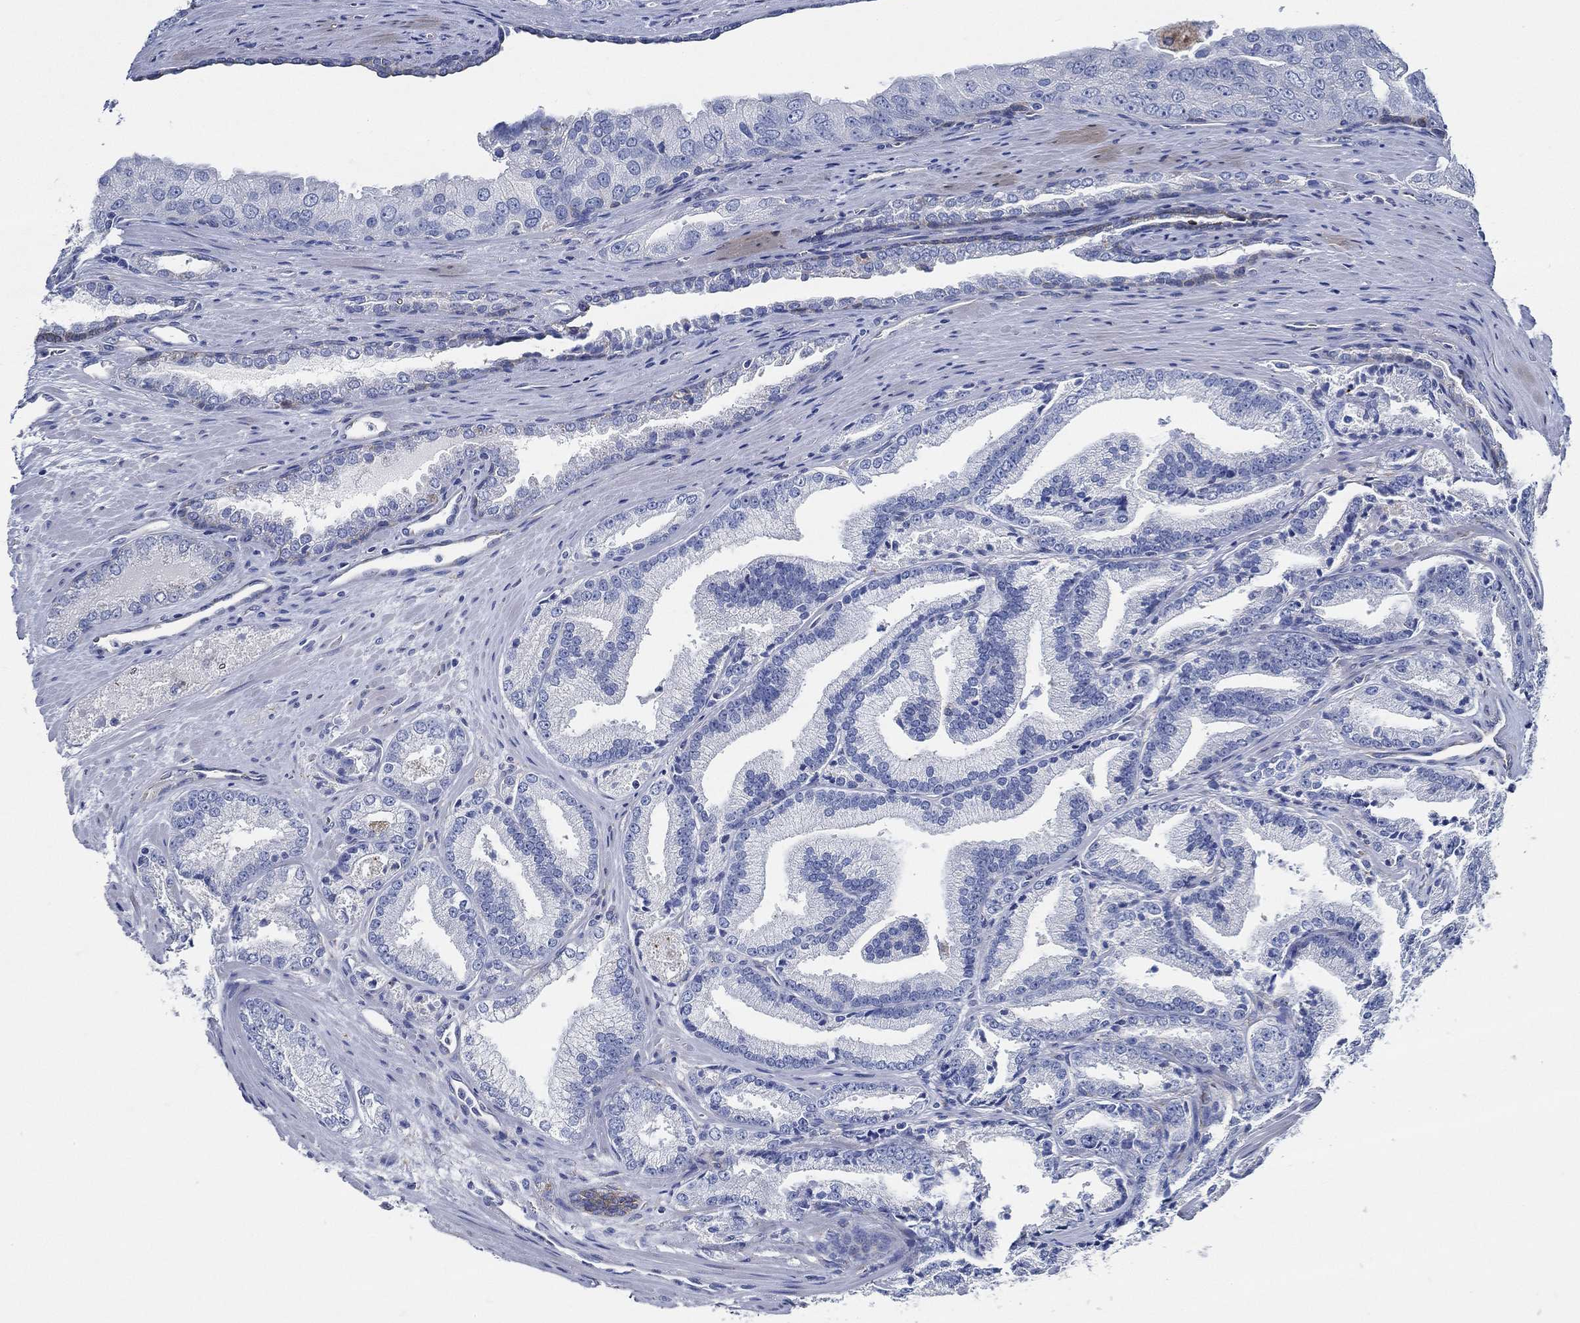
{"staining": {"intensity": "negative", "quantity": "none", "location": "none"}, "tissue": "prostate cancer", "cell_type": "Tumor cells", "image_type": "cancer", "snomed": [{"axis": "morphology", "description": "Adenocarcinoma, NOS"}, {"axis": "morphology", "description": "Adenocarcinoma, High grade"}, {"axis": "topography", "description": "Prostate"}], "caption": "Micrograph shows no protein staining in tumor cells of adenocarcinoma (prostate) tissue.", "gene": "HECW2", "patient": {"sex": "male", "age": 70}}